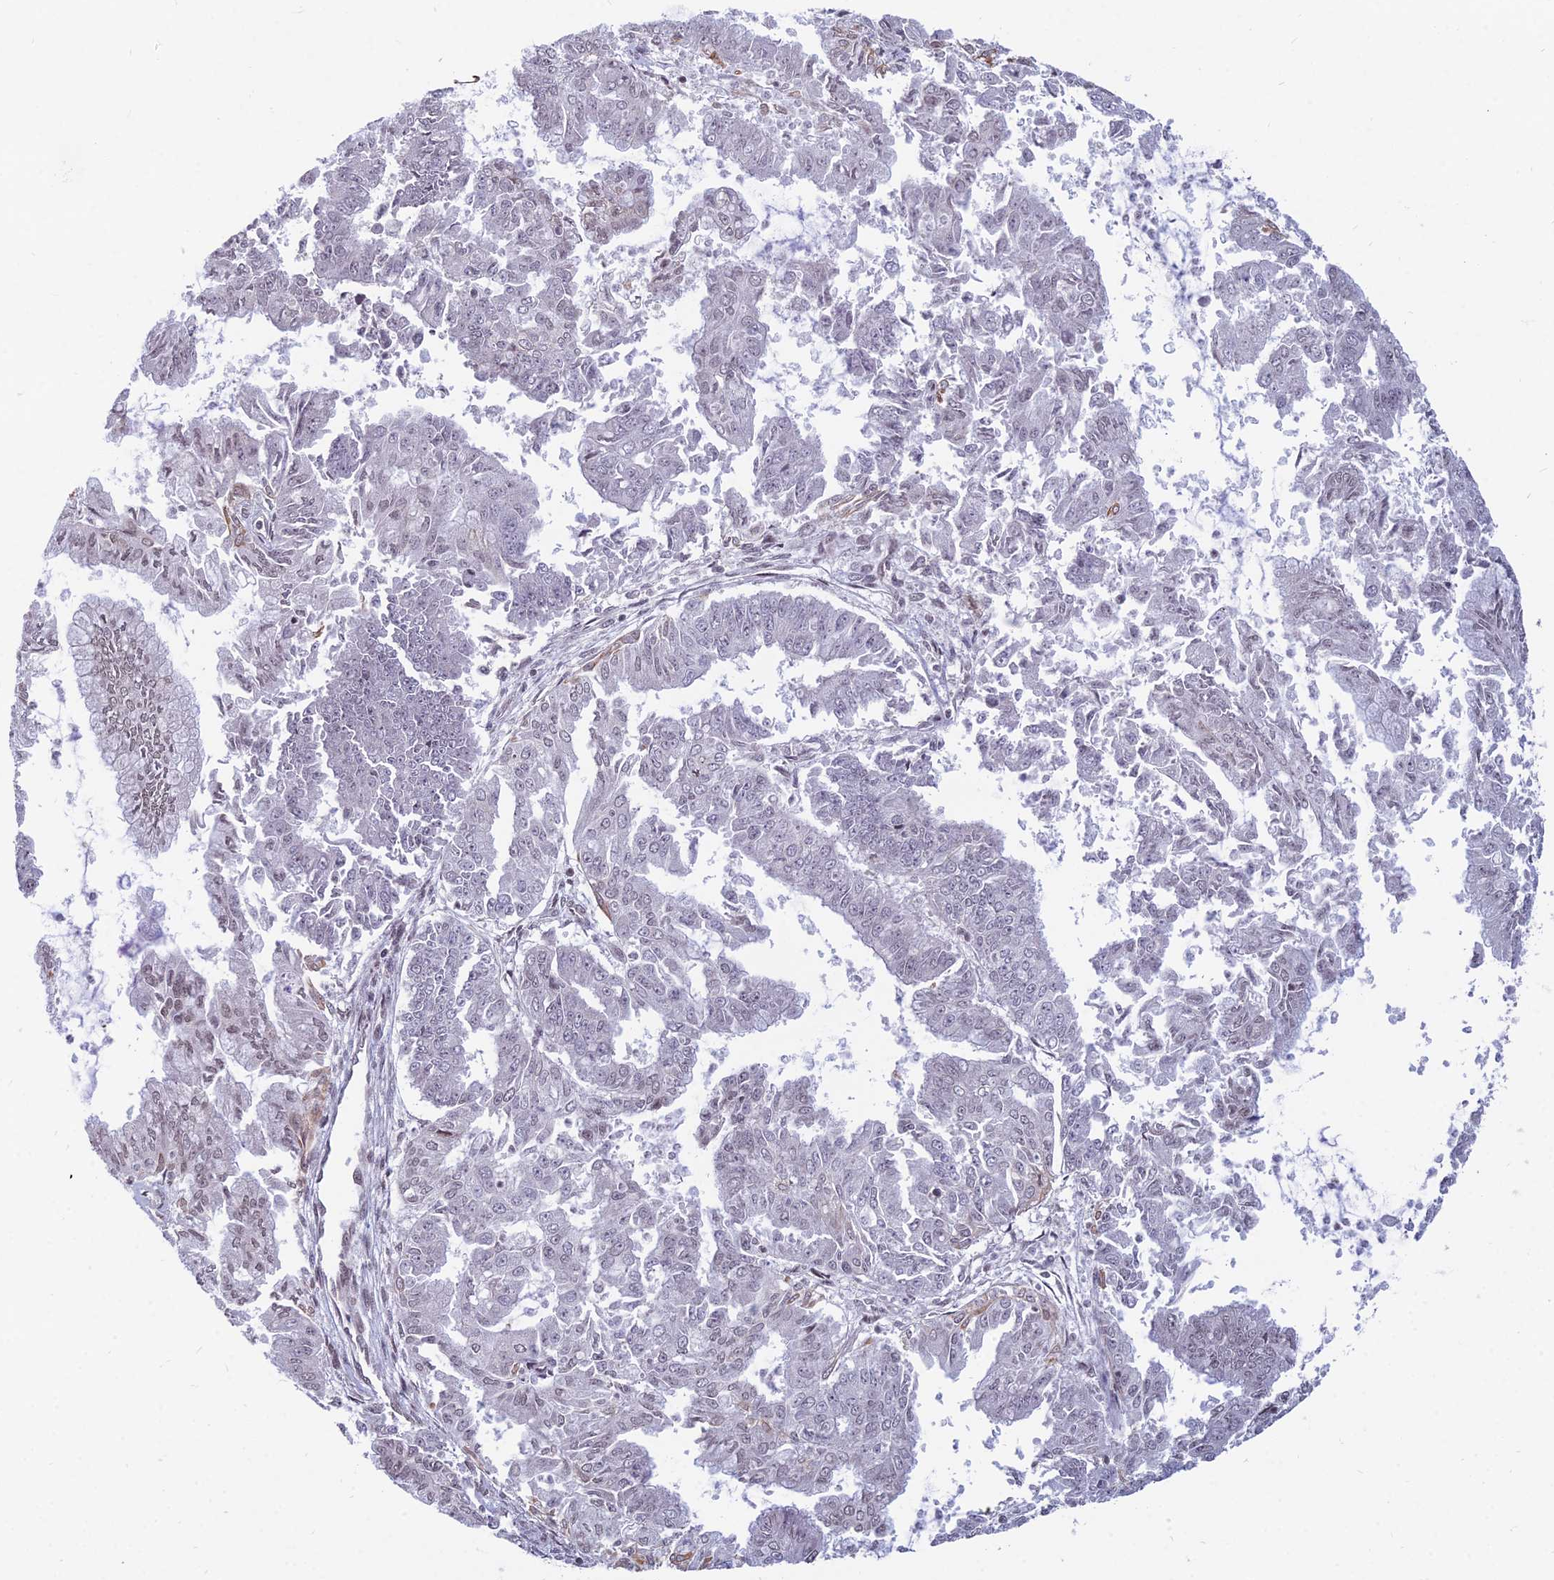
{"staining": {"intensity": "weak", "quantity": "<25%", "location": "nuclear"}, "tissue": "endometrial cancer", "cell_type": "Tumor cells", "image_type": "cancer", "snomed": [{"axis": "morphology", "description": "Adenocarcinoma, NOS"}, {"axis": "topography", "description": "Endometrium"}], "caption": "Endometrial cancer stained for a protein using immunohistochemistry displays no positivity tumor cells.", "gene": "OPA3", "patient": {"sex": "female", "age": 73}}